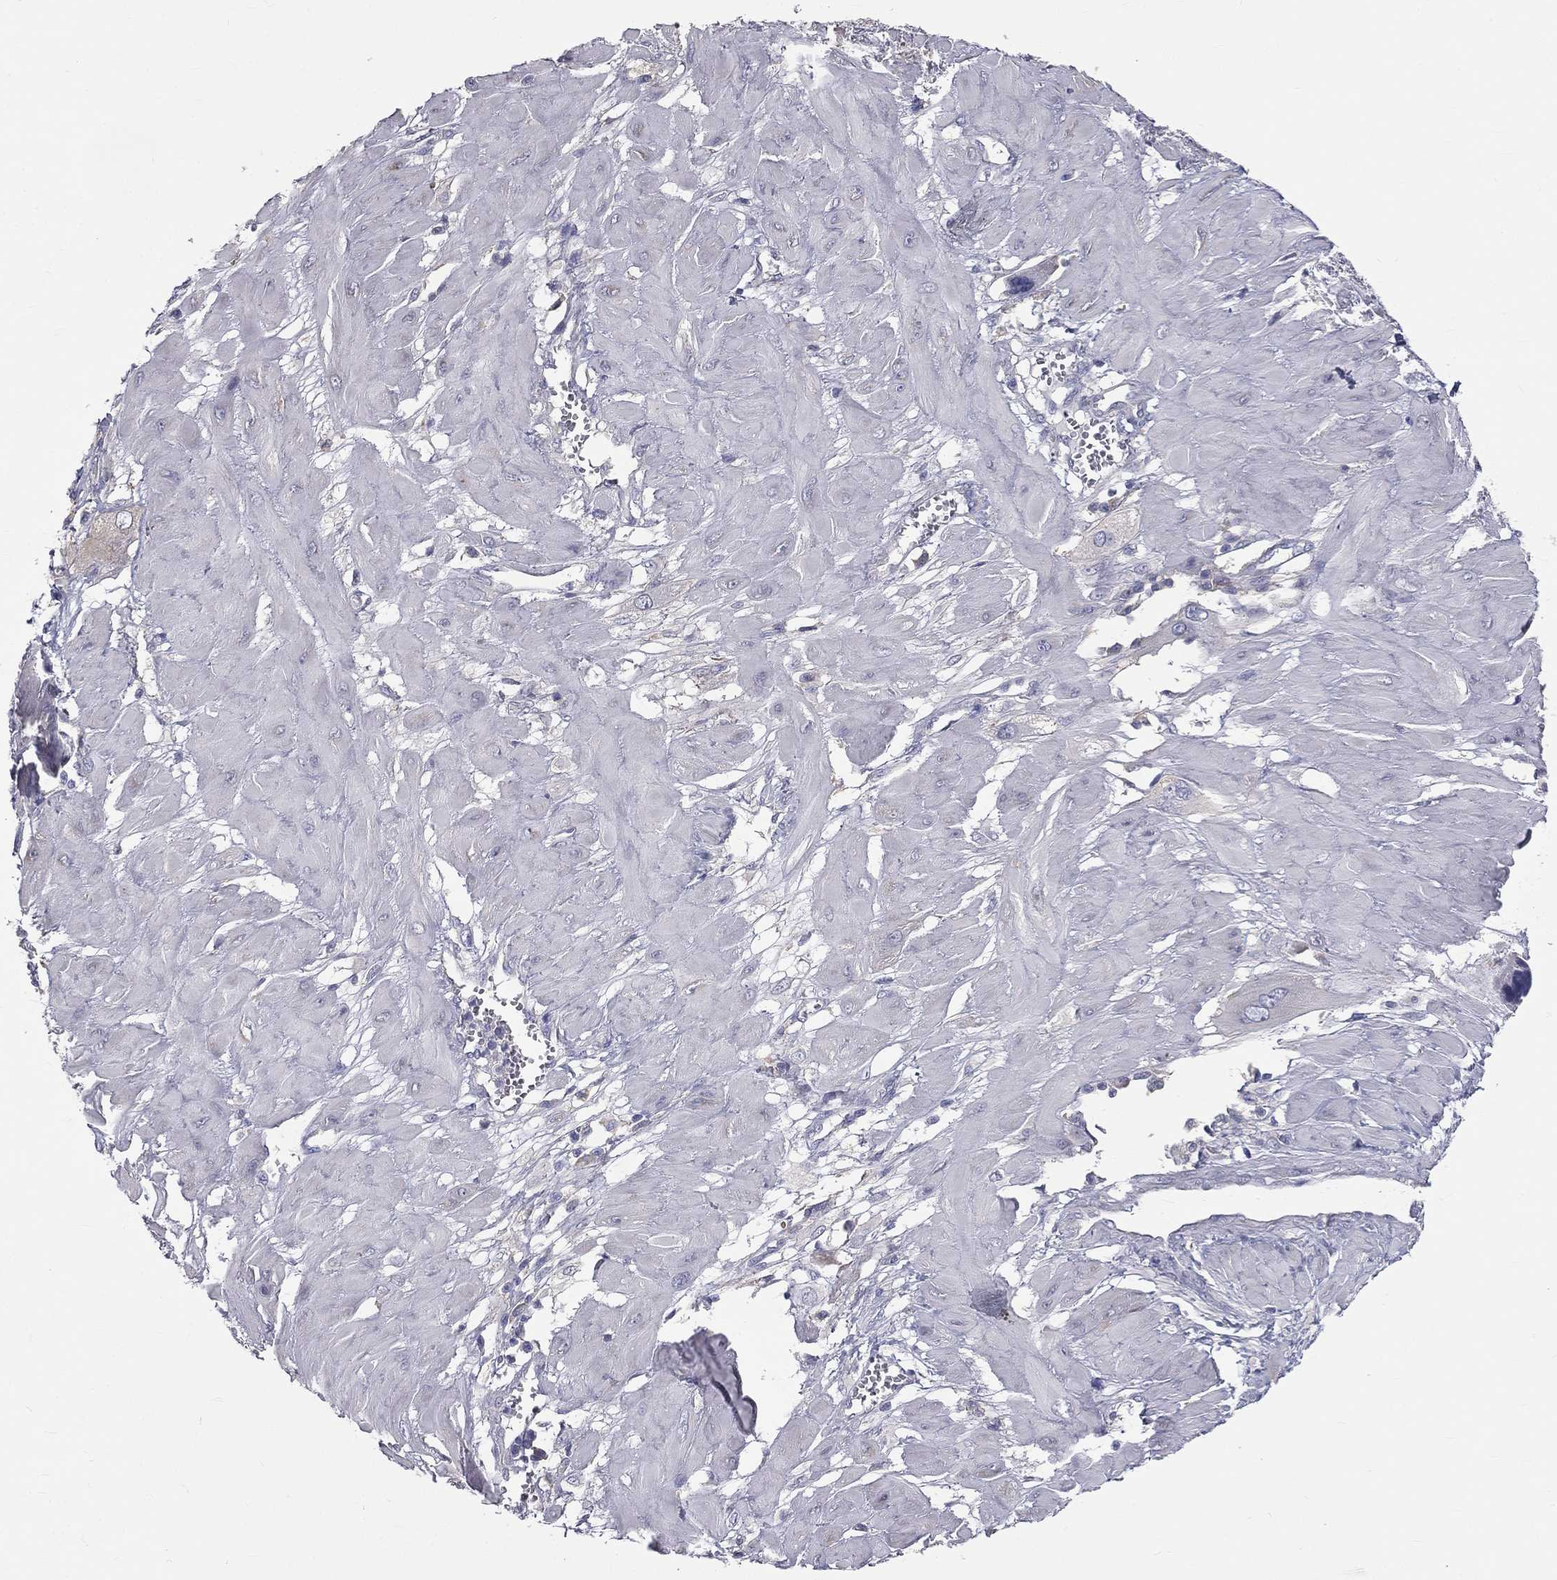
{"staining": {"intensity": "negative", "quantity": "none", "location": "none"}, "tissue": "cervical cancer", "cell_type": "Tumor cells", "image_type": "cancer", "snomed": [{"axis": "morphology", "description": "Squamous cell carcinoma, NOS"}, {"axis": "topography", "description": "Cervix"}], "caption": "Histopathology image shows no significant protein staining in tumor cells of squamous cell carcinoma (cervical).", "gene": "MUC13", "patient": {"sex": "female", "age": 34}}